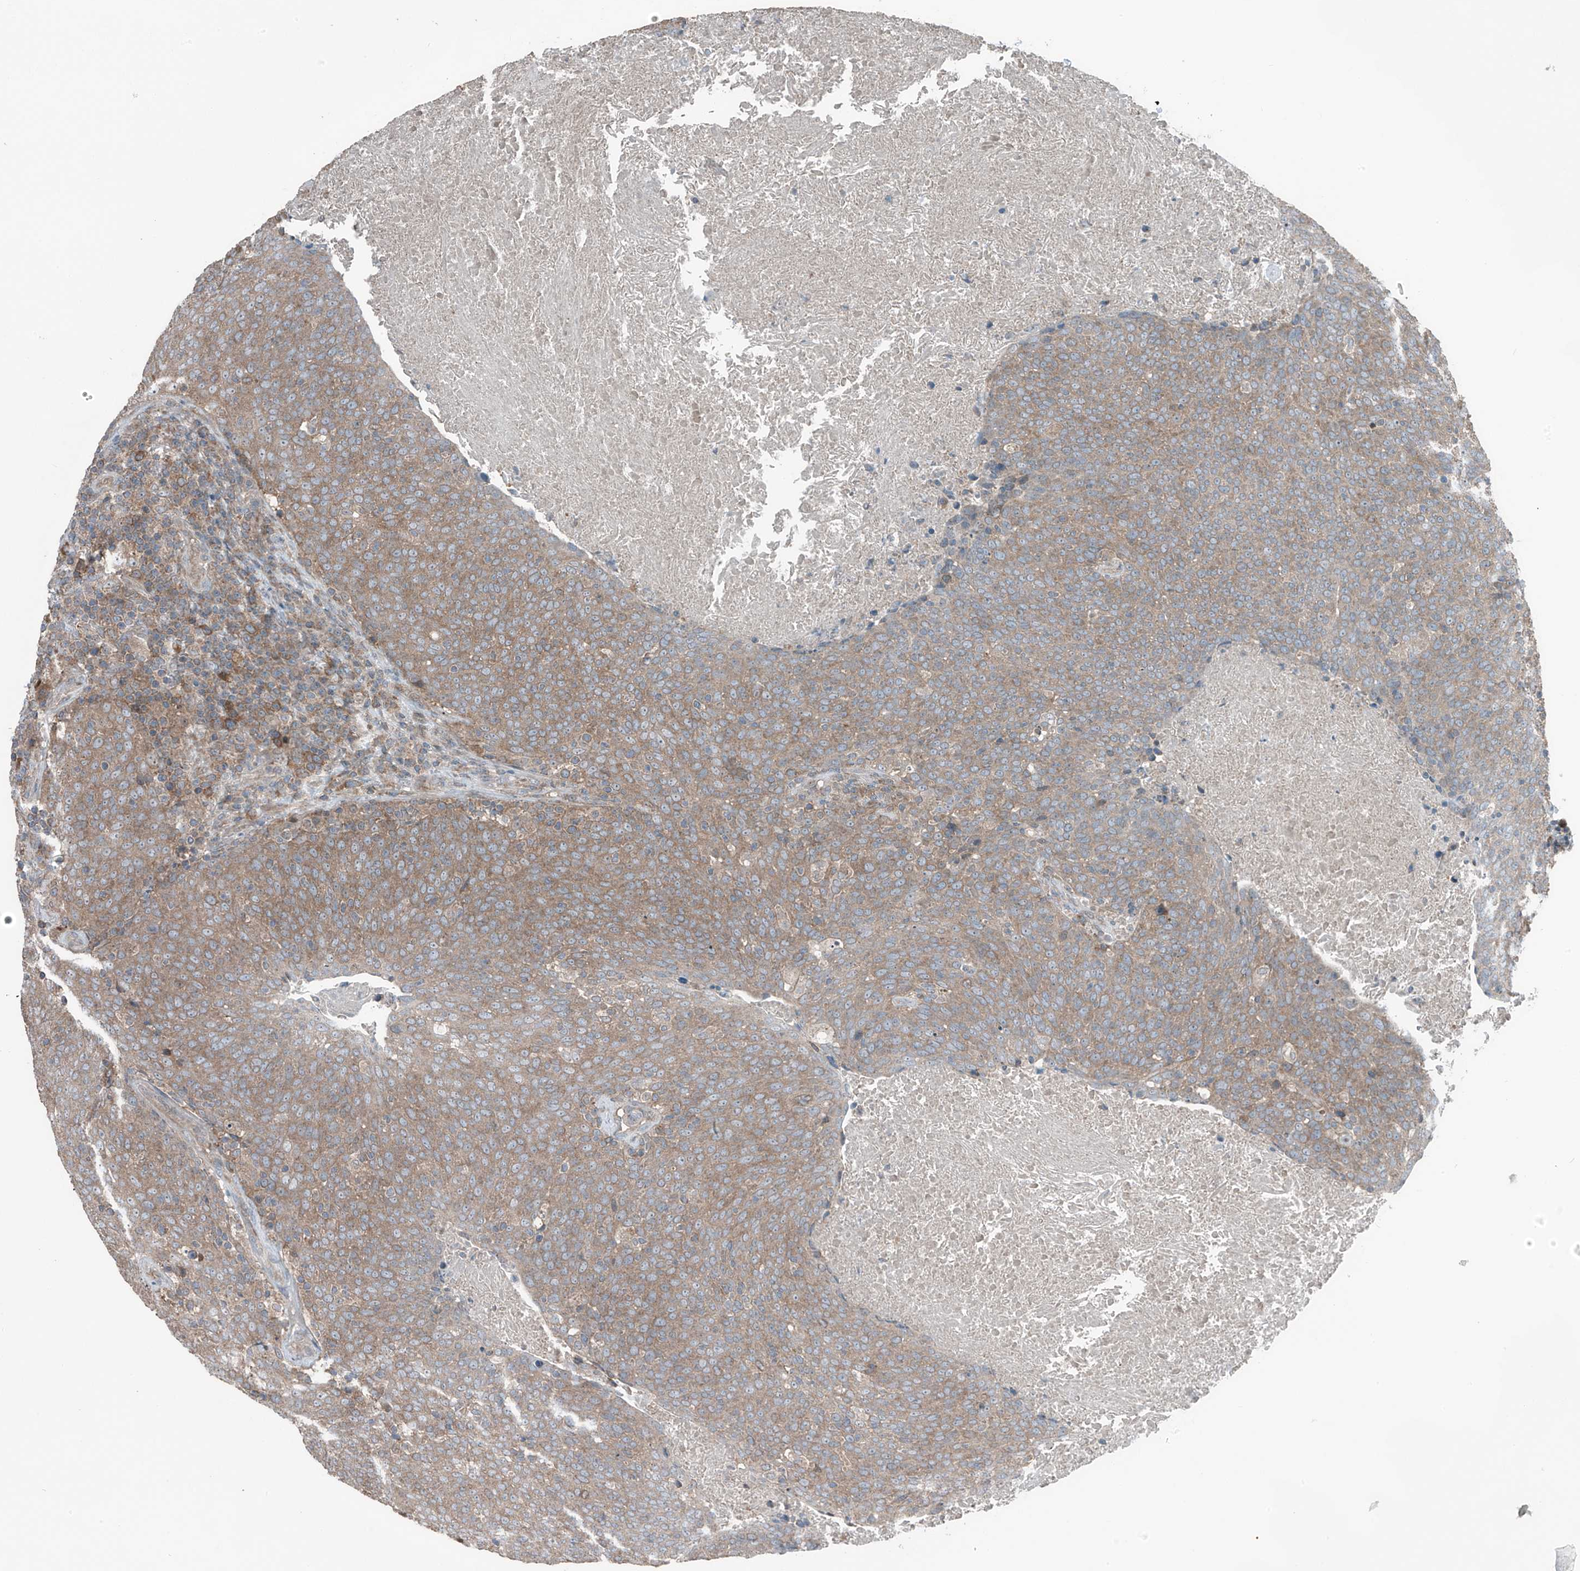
{"staining": {"intensity": "moderate", "quantity": ">75%", "location": "cytoplasmic/membranous"}, "tissue": "head and neck cancer", "cell_type": "Tumor cells", "image_type": "cancer", "snomed": [{"axis": "morphology", "description": "Squamous cell carcinoma, NOS"}, {"axis": "morphology", "description": "Squamous cell carcinoma, metastatic, NOS"}, {"axis": "topography", "description": "Lymph node"}, {"axis": "topography", "description": "Head-Neck"}], "caption": "Protein expression analysis of head and neck cancer (metastatic squamous cell carcinoma) exhibits moderate cytoplasmic/membranous expression in about >75% of tumor cells. The protein is shown in brown color, while the nuclei are stained blue.", "gene": "TXNDC9", "patient": {"sex": "male", "age": 62}}